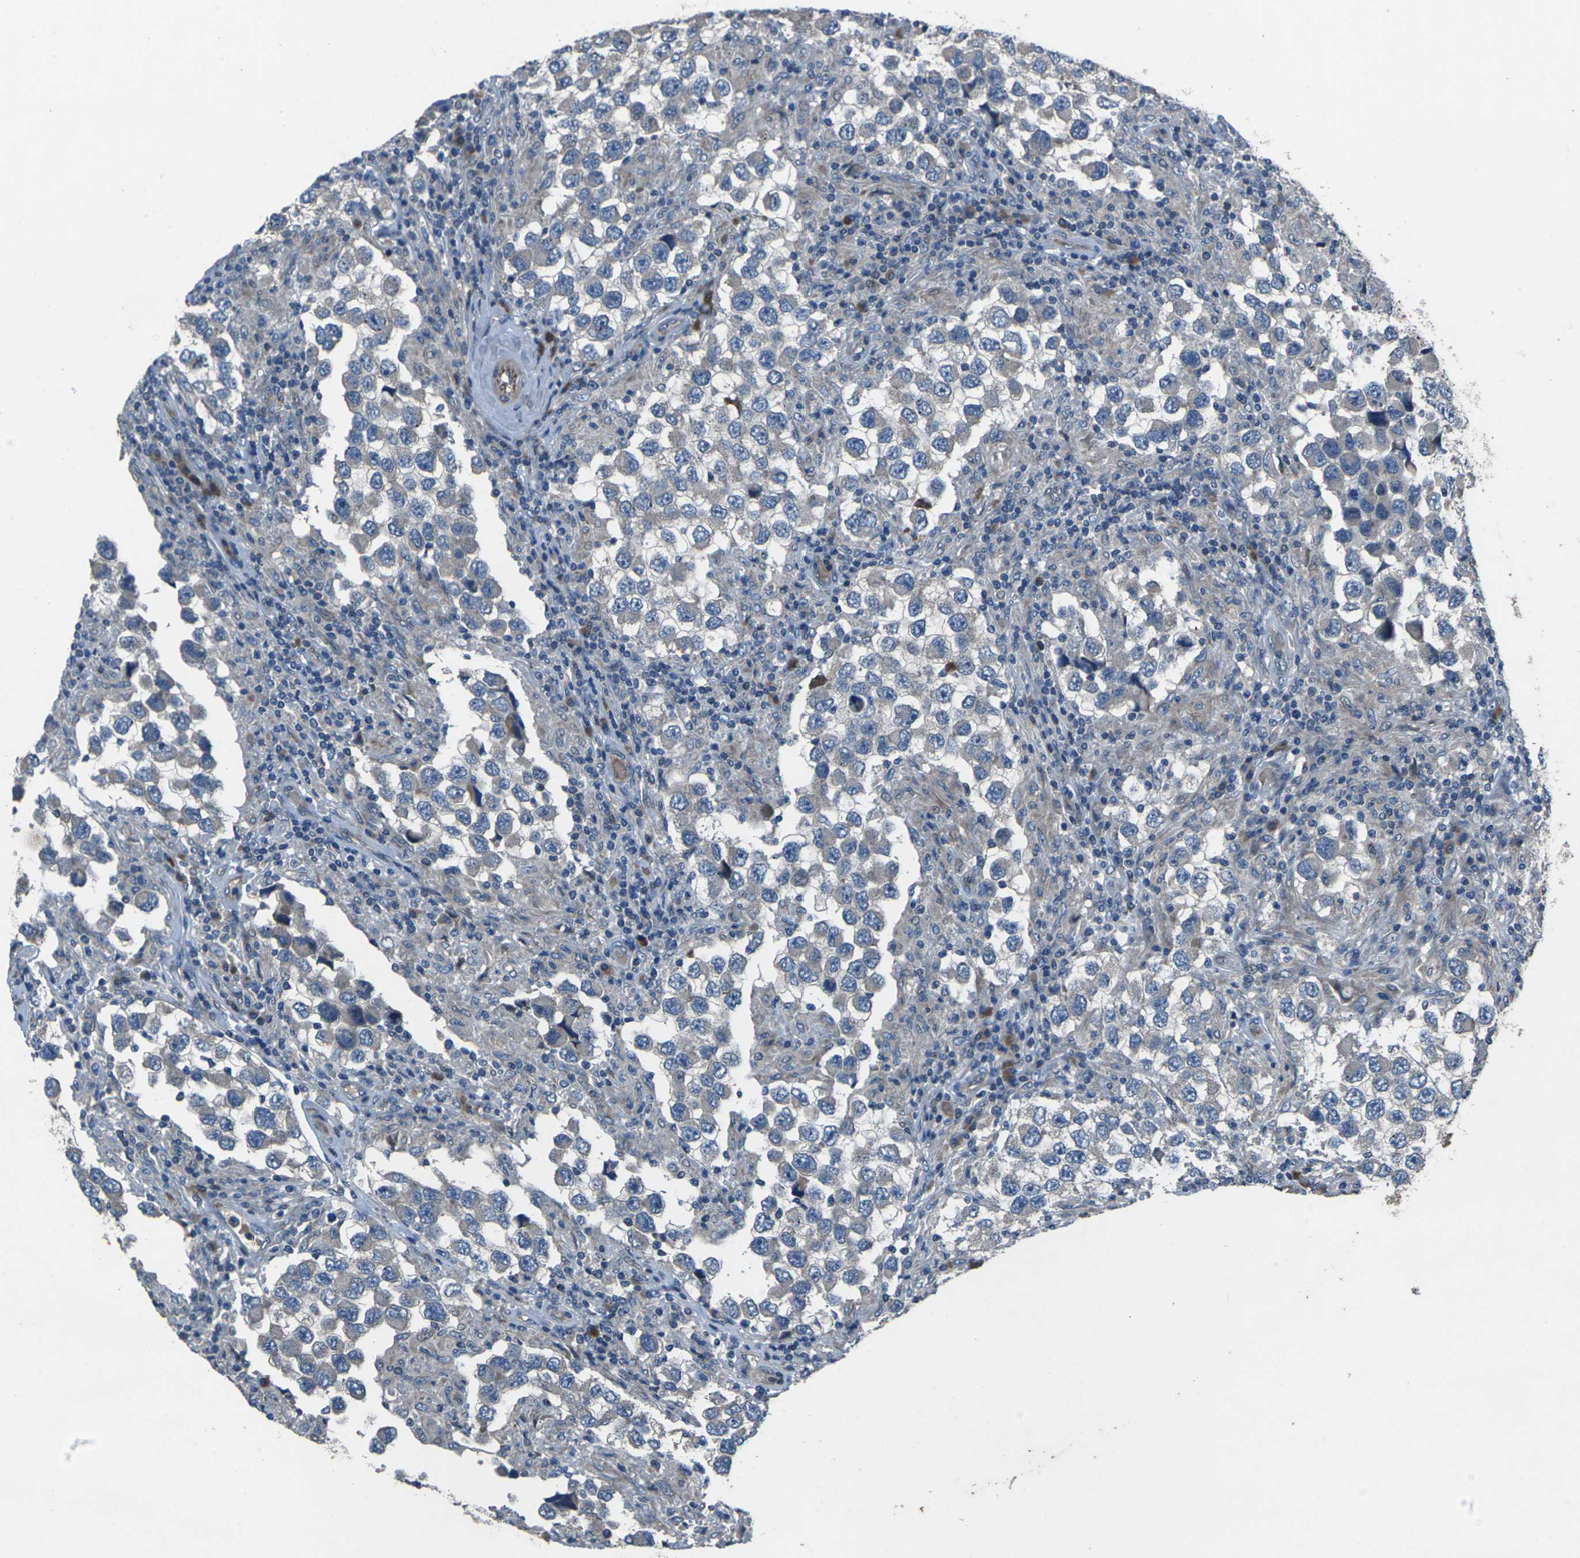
{"staining": {"intensity": "negative", "quantity": "none", "location": "none"}, "tissue": "testis cancer", "cell_type": "Tumor cells", "image_type": "cancer", "snomed": [{"axis": "morphology", "description": "Carcinoma, Embryonal, NOS"}, {"axis": "topography", "description": "Testis"}], "caption": "Testis cancer (embryonal carcinoma) was stained to show a protein in brown. There is no significant staining in tumor cells.", "gene": "EDNRA", "patient": {"sex": "male", "age": 21}}